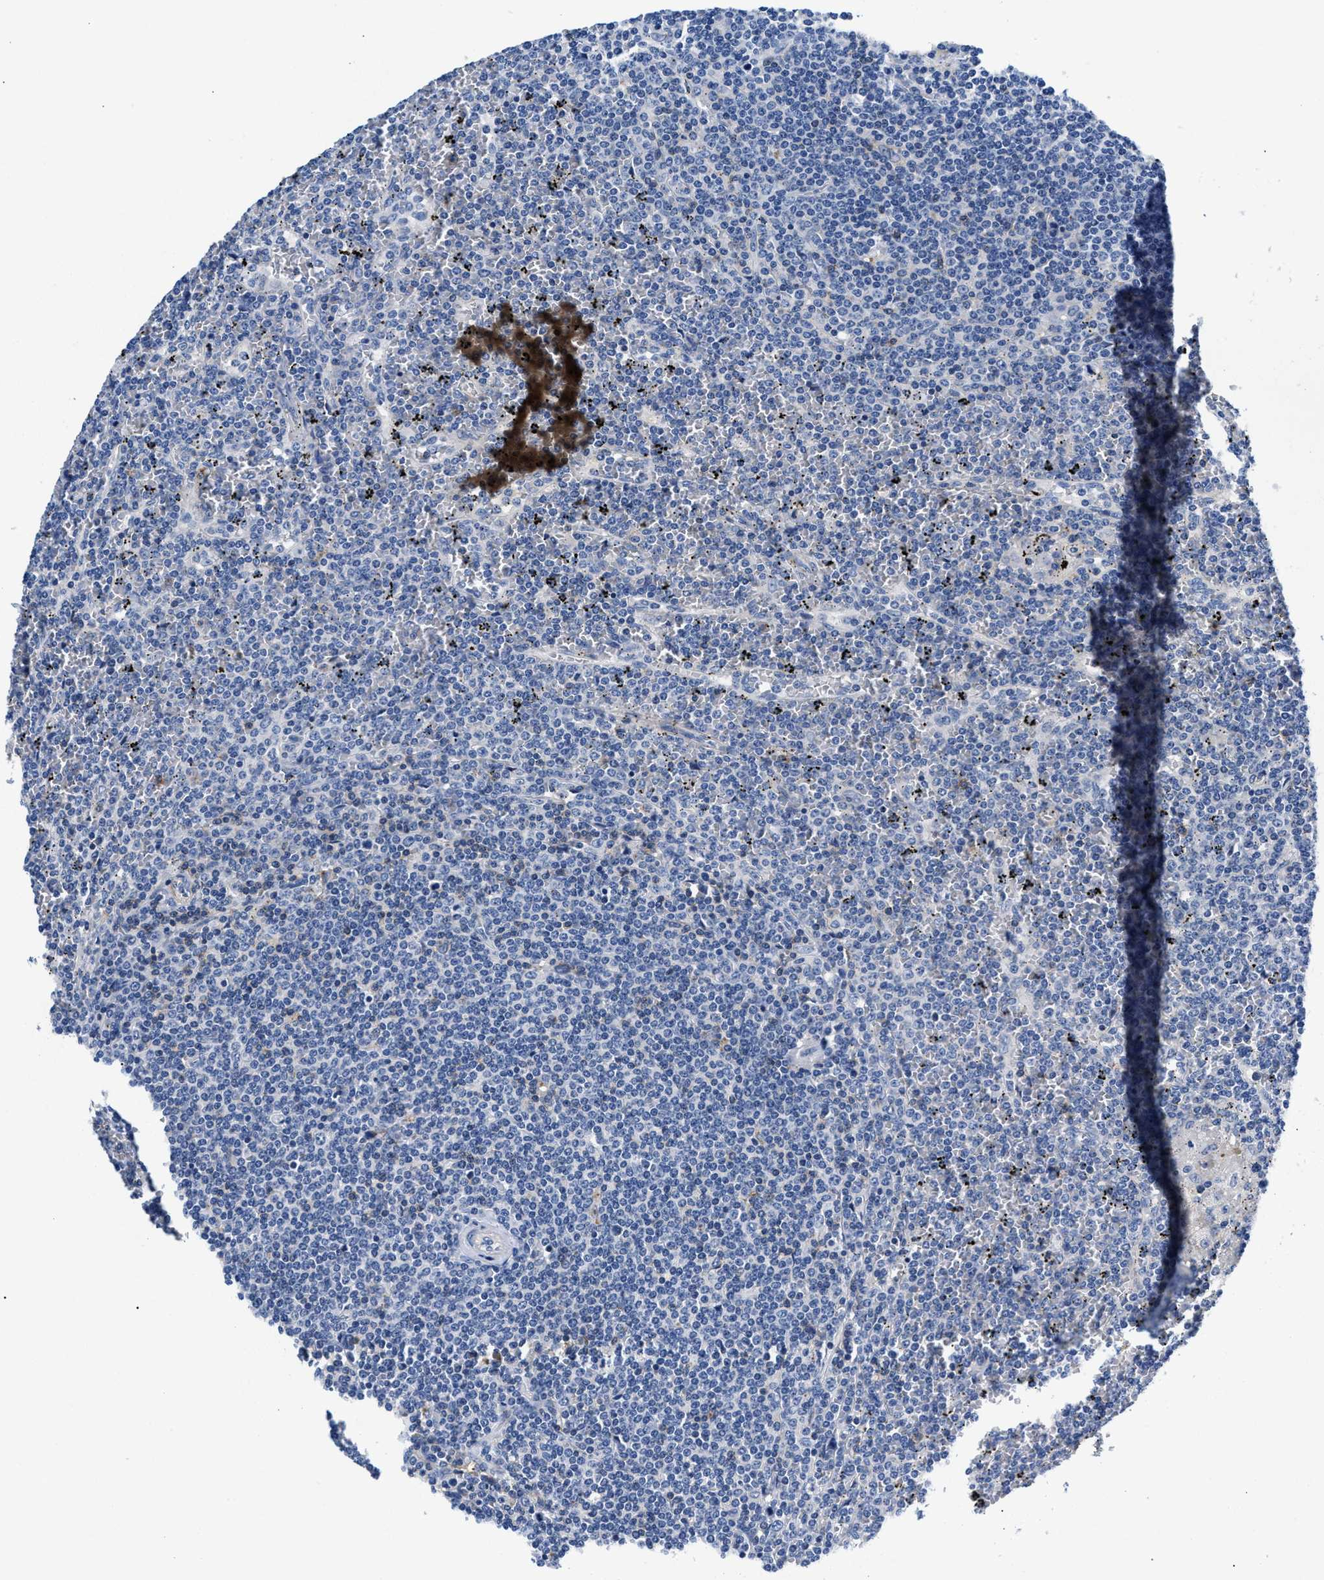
{"staining": {"intensity": "negative", "quantity": "none", "location": "none"}, "tissue": "lymphoma", "cell_type": "Tumor cells", "image_type": "cancer", "snomed": [{"axis": "morphology", "description": "Malignant lymphoma, non-Hodgkin's type, Low grade"}, {"axis": "topography", "description": "Spleen"}], "caption": "IHC micrograph of human low-grade malignant lymphoma, non-Hodgkin's type stained for a protein (brown), which reveals no expression in tumor cells. Brightfield microscopy of immunohistochemistry (IHC) stained with DAB (3,3'-diaminobenzidine) (brown) and hematoxylin (blue), captured at high magnification.", "gene": "P2RY4", "patient": {"sex": "female", "age": 19}}